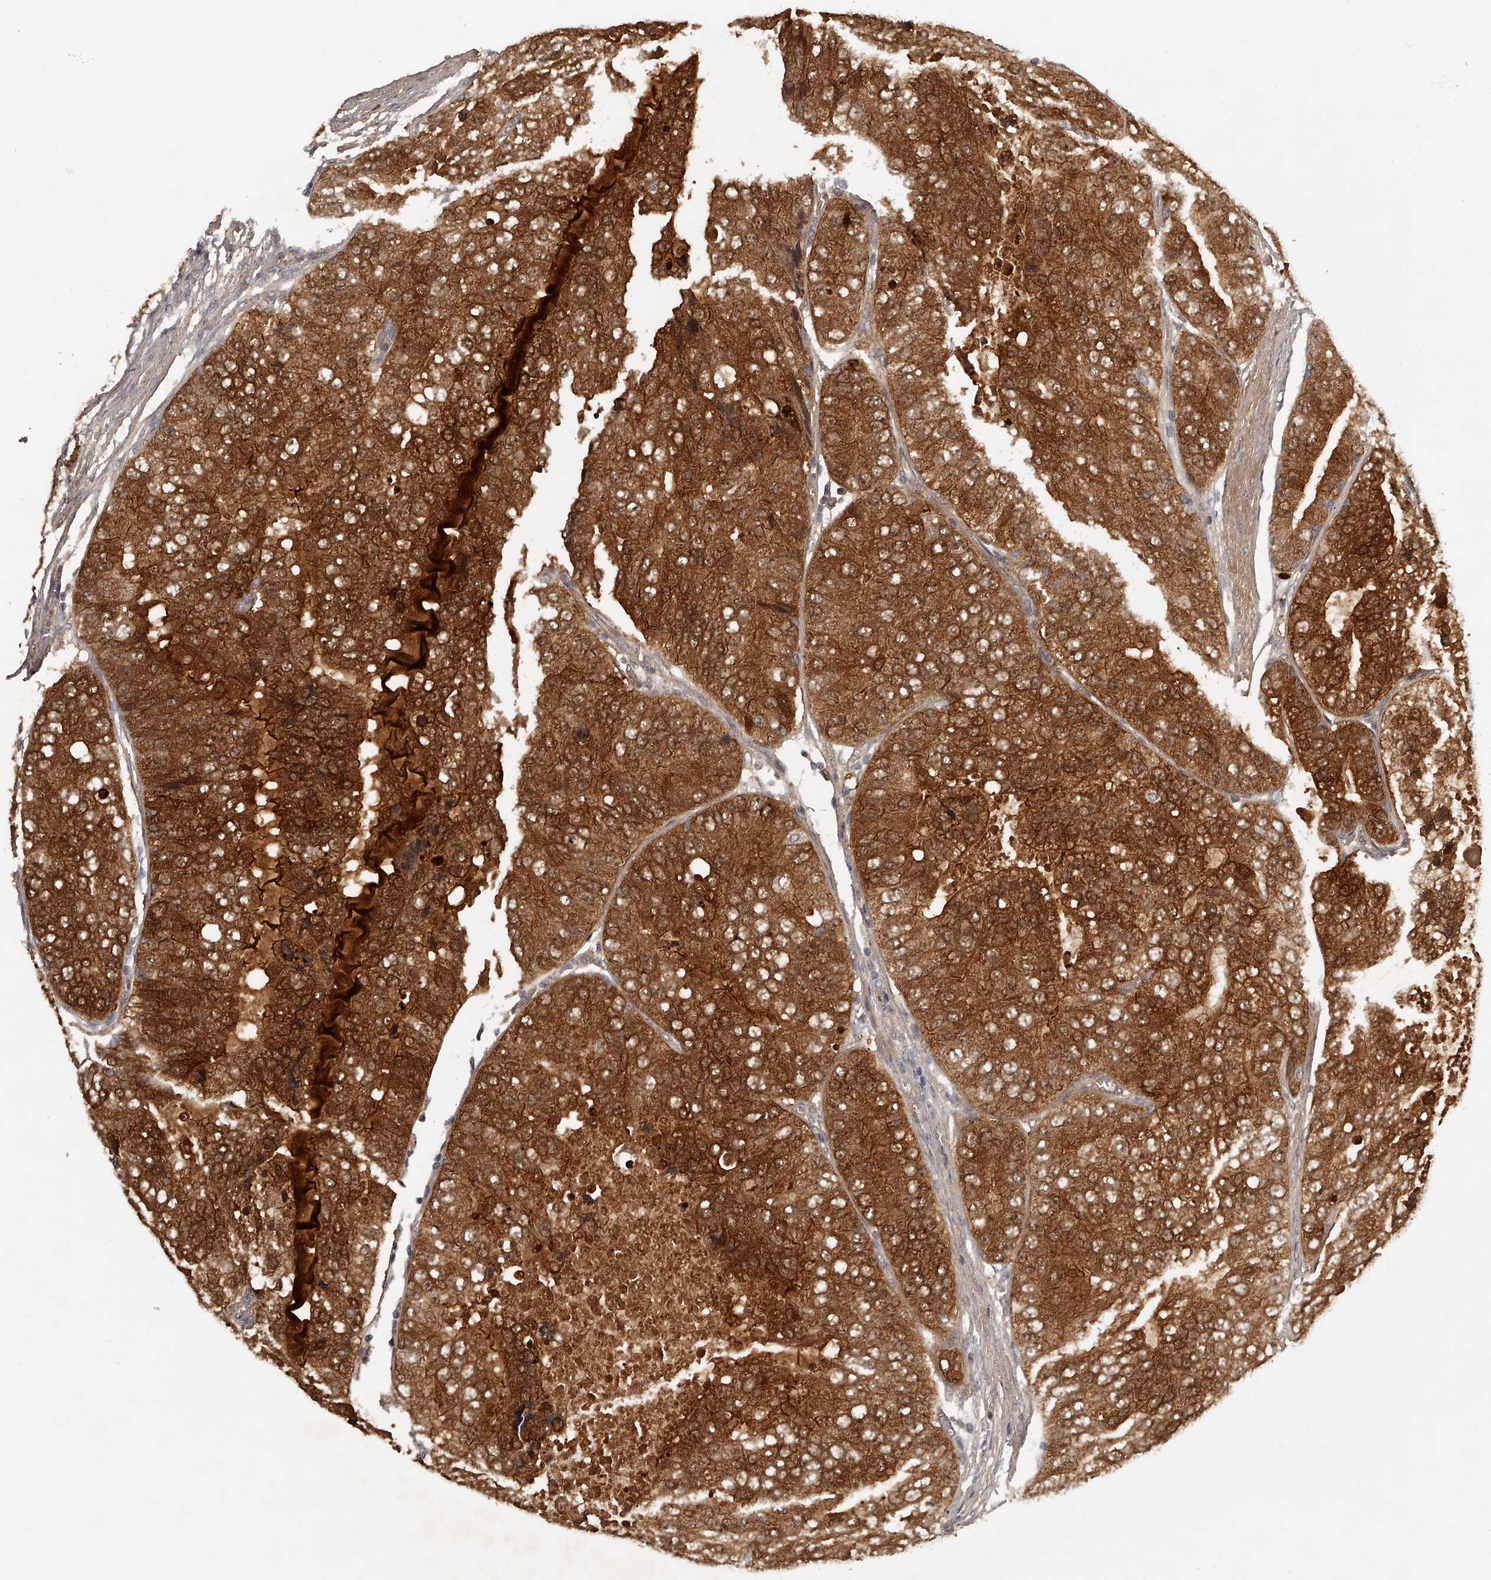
{"staining": {"intensity": "strong", "quantity": ">75%", "location": "cytoplasmic/membranous"}, "tissue": "prostate cancer", "cell_type": "Tumor cells", "image_type": "cancer", "snomed": [{"axis": "morphology", "description": "Adenocarcinoma, High grade"}, {"axis": "topography", "description": "Prostate"}], "caption": "An image of human adenocarcinoma (high-grade) (prostate) stained for a protein shows strong cytoplasmic/membranous brown staining in tumor cells.", "gene": "GGCT", "patient": {"sex": "male", "age": 70}}